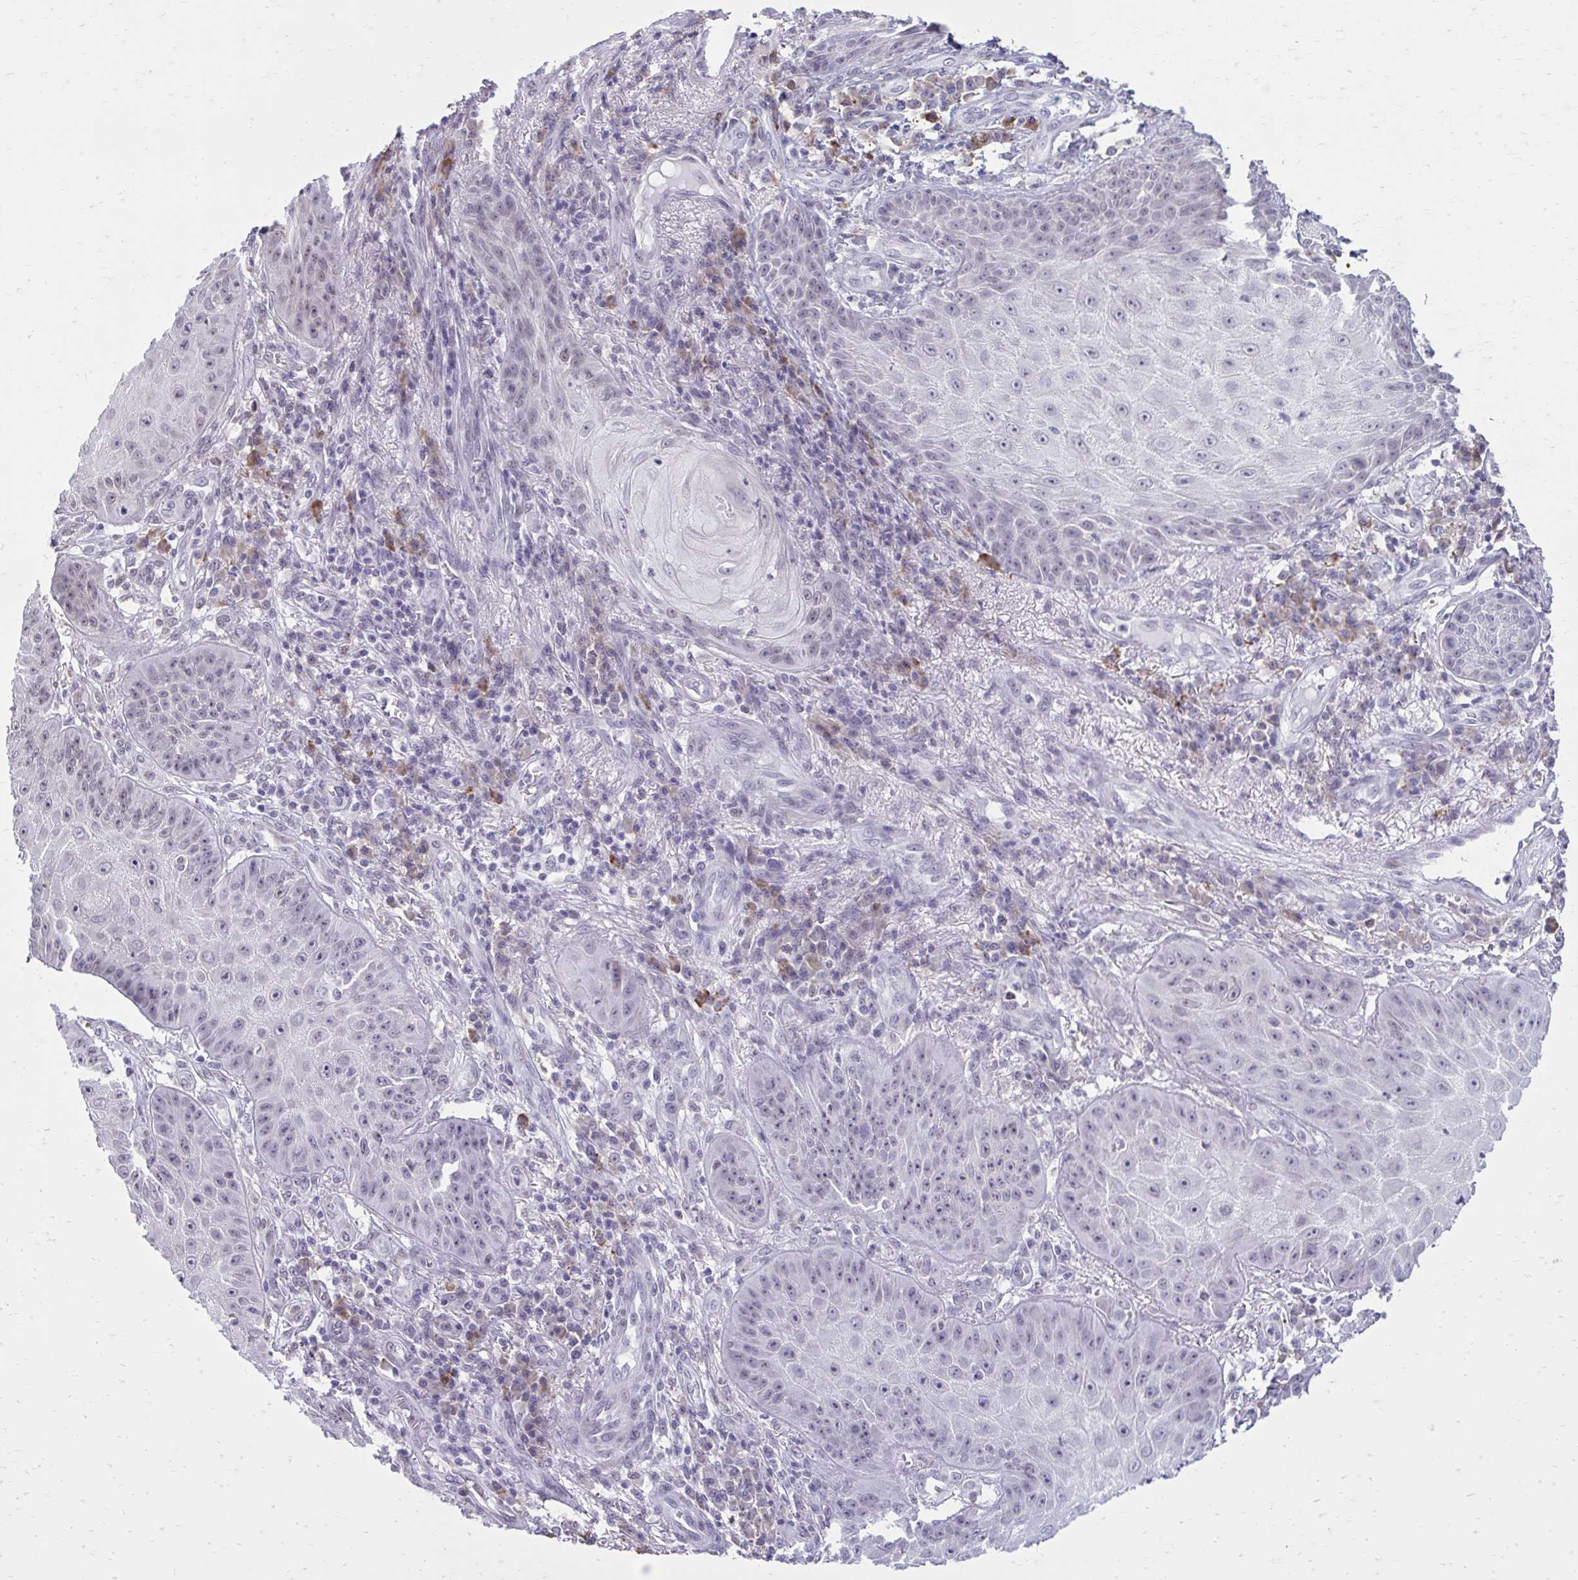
{"staining": {"intensity": "negative", "quantity": "none", "location": "none"}, "tissue": "skin cancer", "cell_type": "Tumor cells", "image_type": "cancer", "snomed": [{"axis": "morphology", "description": "Squamous cell carcinoma, NOS"}, {"axis": "topography", "description": "Skin"}], "caption": "Human skin cancer stained for a protein using immunohistochemistry exhibits no positivity in tumor cells.", "gene": "PROSER1", "patient": {"sex": "male", "age": 70}}